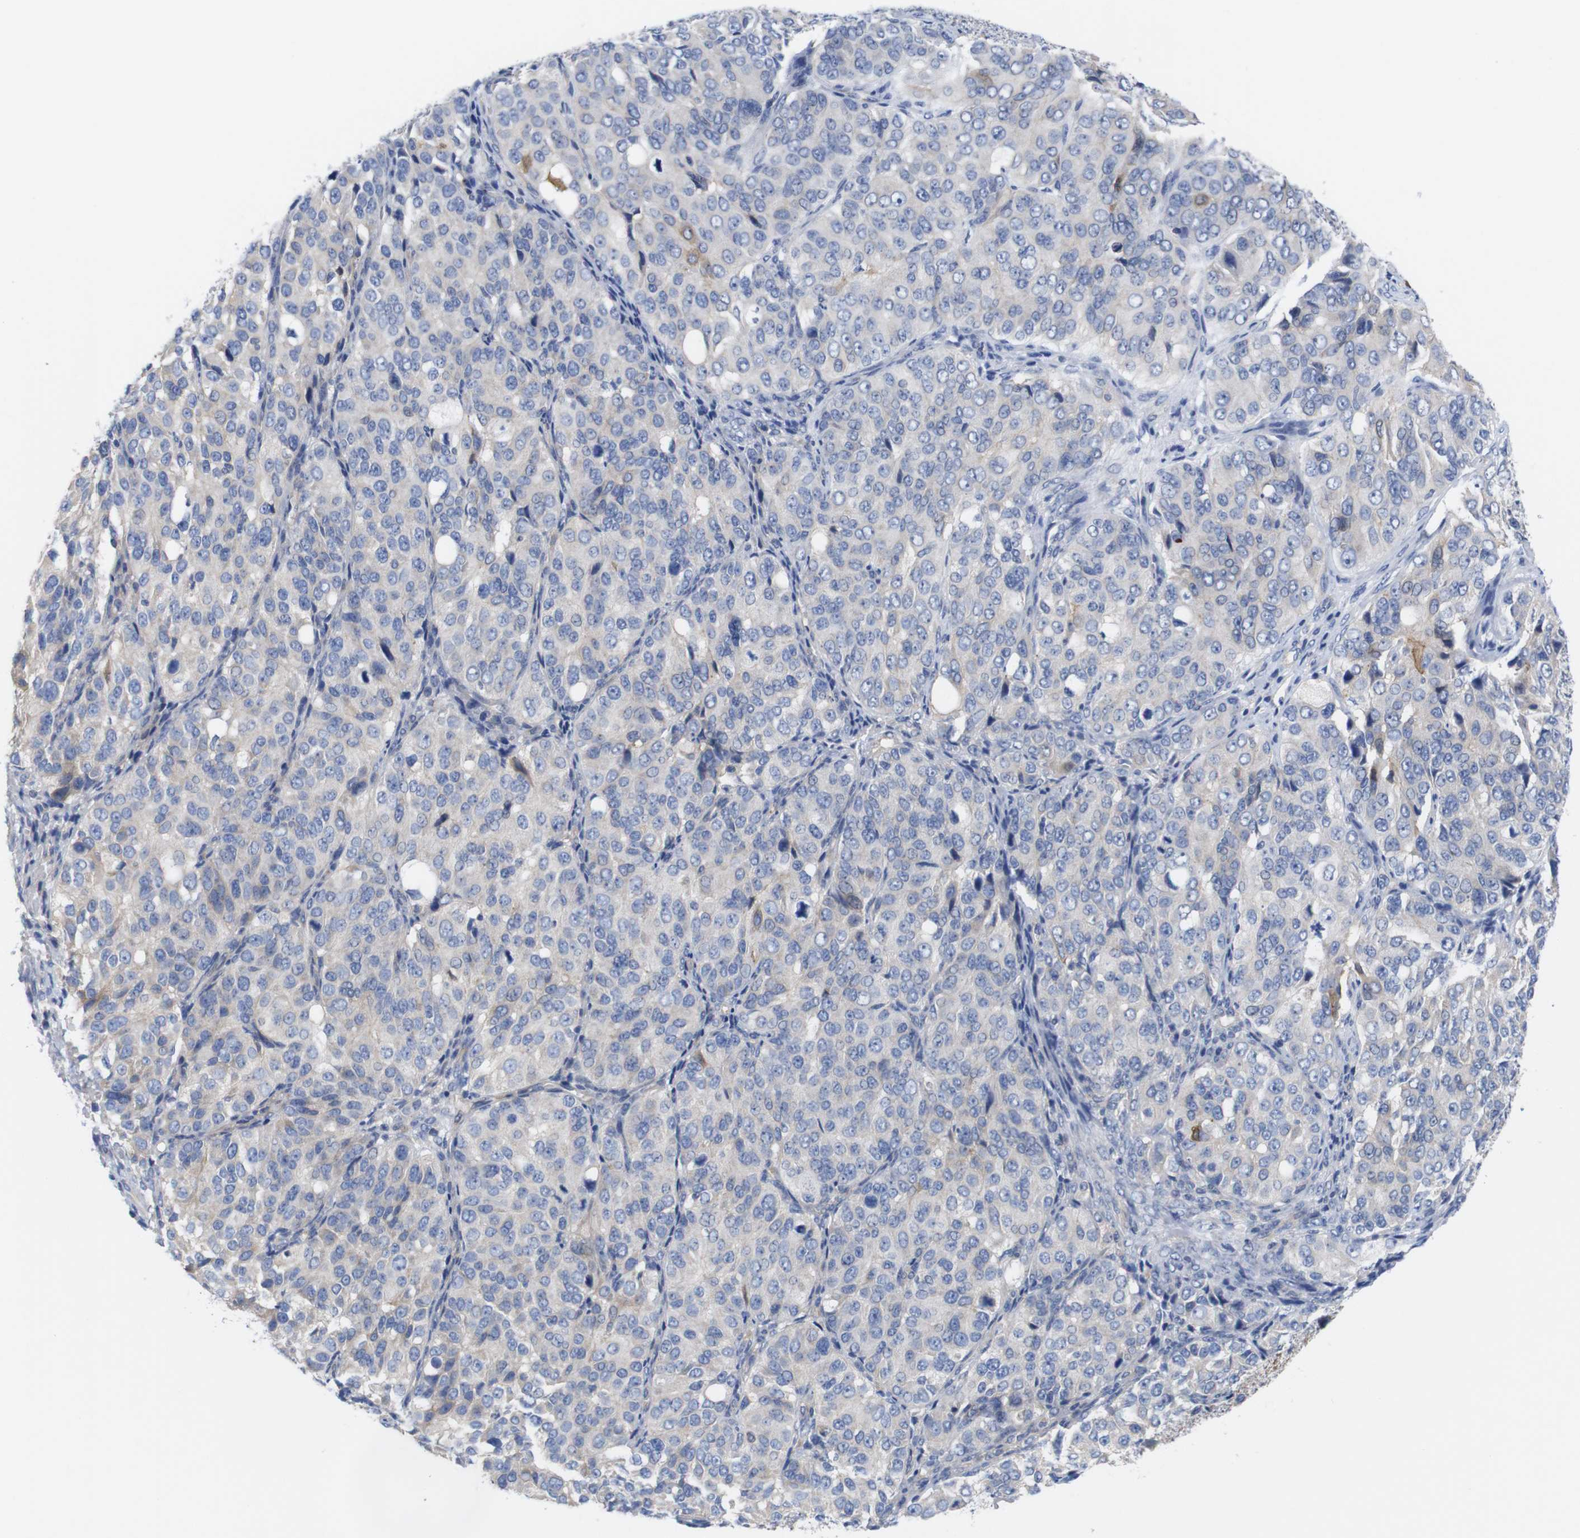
{"staining": {"intensity": "negative", "quantity": "none", "location": "none"}, "tissue": "ovarian cancer", "cell_type": "Tumor cells", "image_type": "cancer", "snomed": [{"axis": "morphology", "description": "Carcinoma, endometroid"}, {"axis": "topography", "description": "Ovary"}], "caption": "This photomicrograph is of ovarian cancer (endometroid carcinoma) stained with IHC to label a protein in brown with the nuclei are counter-stained blue. There is no staining in tumor cells.", "gene": "USH1C", "patient": {"sex": "female", "age": 51}}